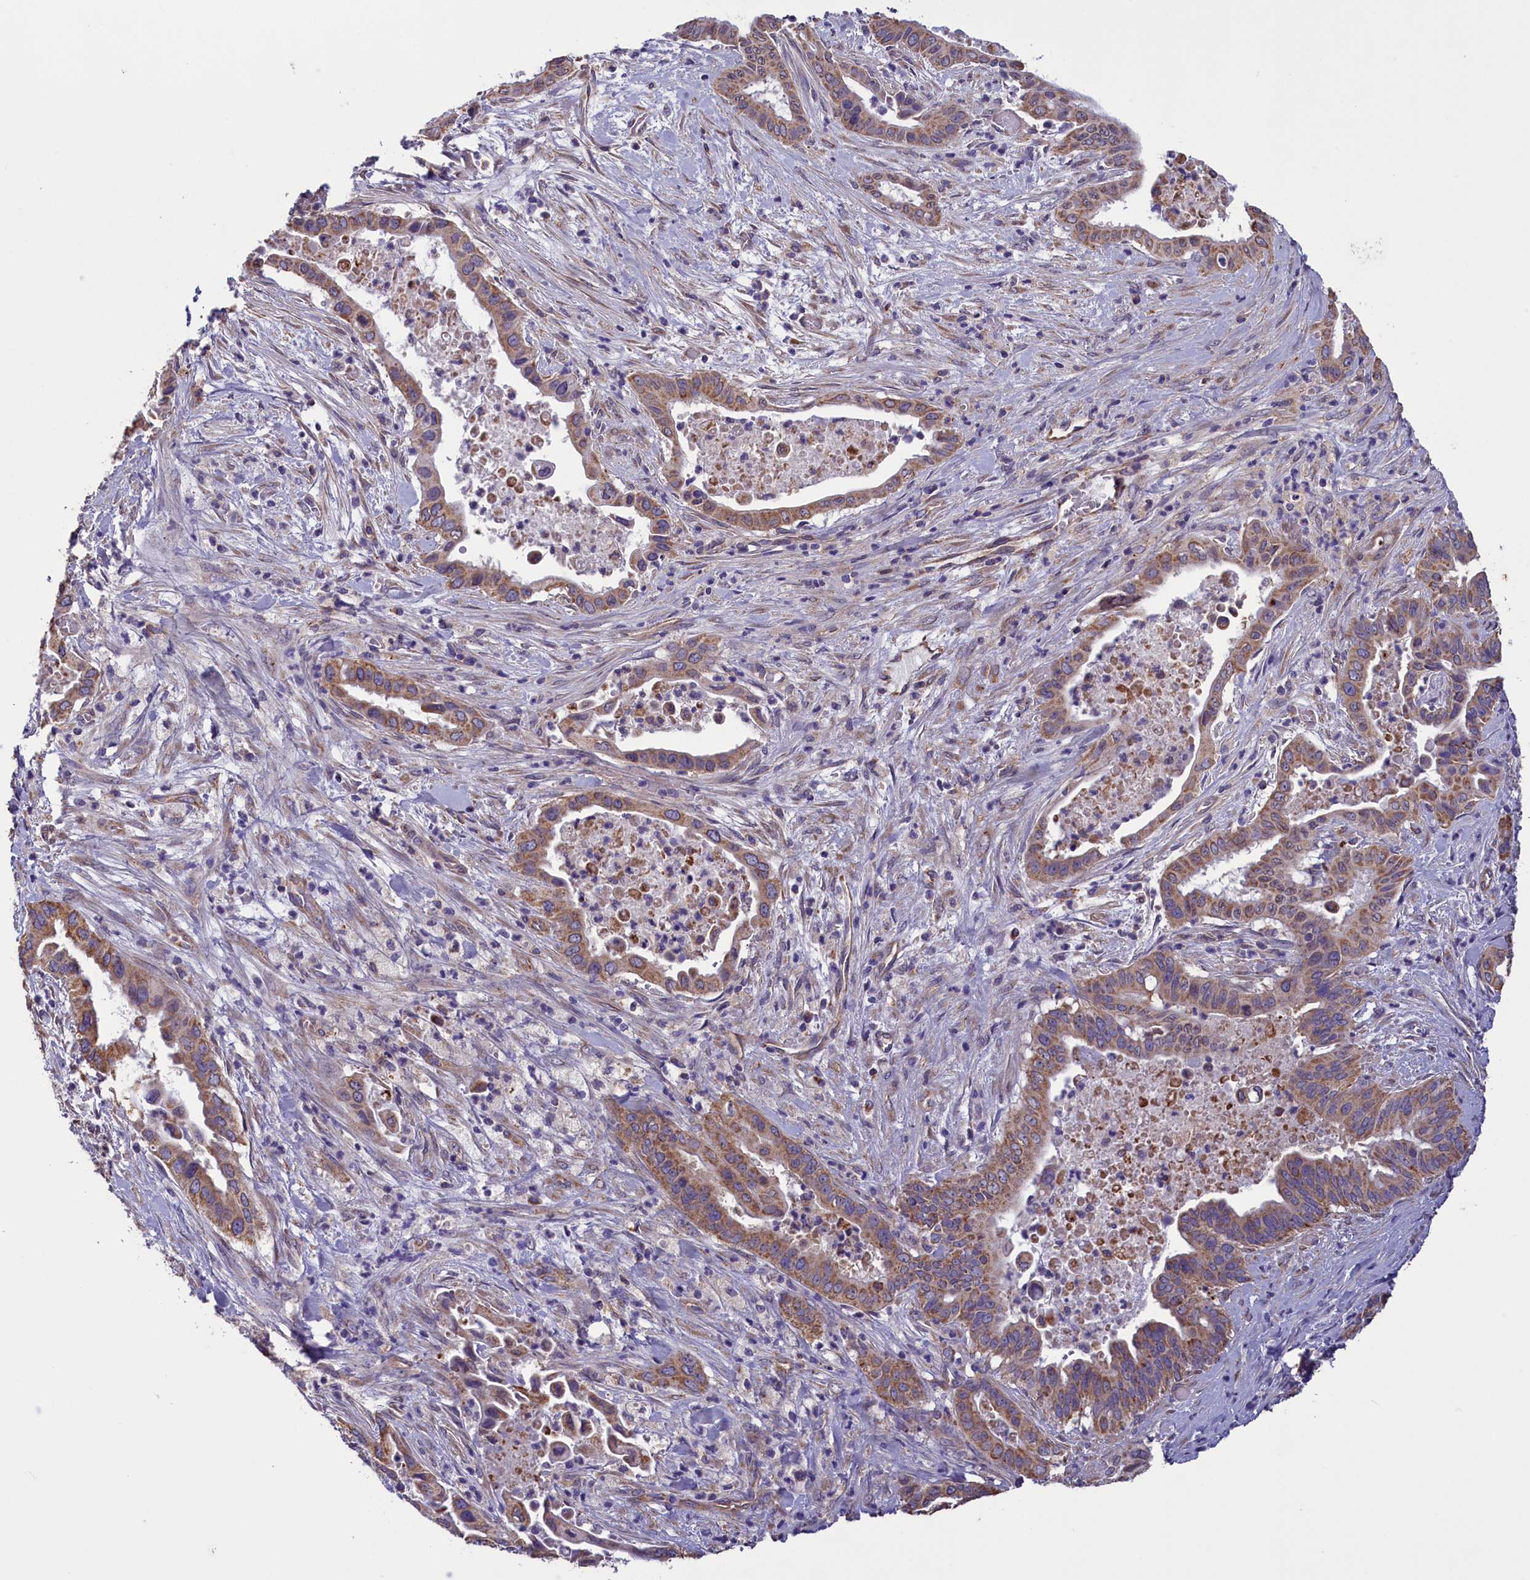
{"staining": {"intensity": "moderate", "quantity": ">75%", "location": "cytoplasmic/membranous"}, "tissue": "pancreatic cancer", "cell_type": "Tumor cells", "image_type": "cancer", "snomed": [{"axis": "morphology", "description": "Adenocarcinoma, NOS"}, {"axis": "topography", "description": "Pancreas"}], "caption": "Adenocarcinoma (pancreatic) stained for a protein (brown) reveals moderate cytoplasmic/membranous positive staining in approximately >75% of tumor cells.", "gene": "ACAD8", "patient": {"sex": "female", "age": 77}}